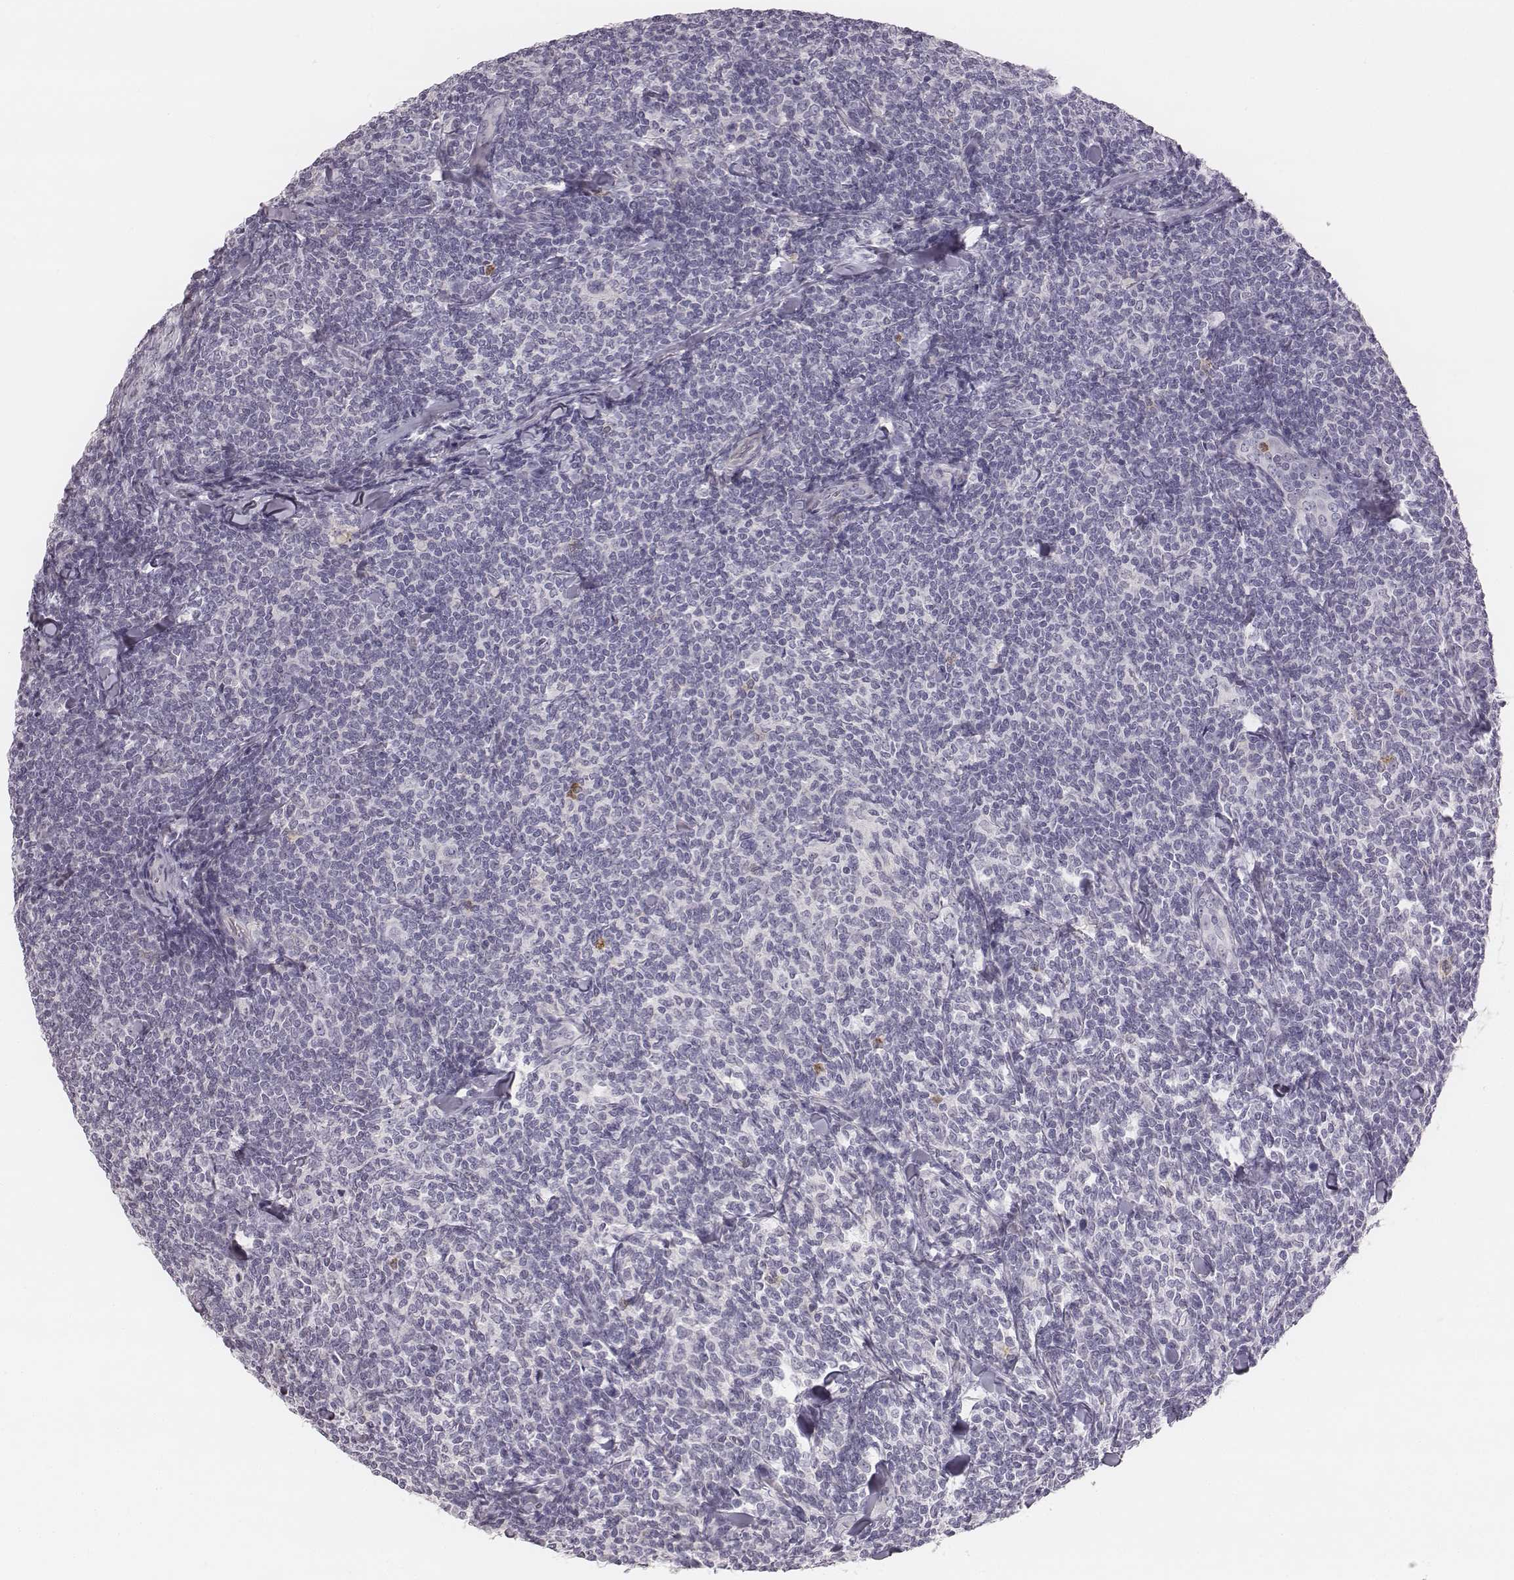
{"staining": {"intensity": "negative", "quantity": "none", "location": "none"}, "tissue": "lymphoma", "cell_type": "Tumor cells", "image_type": "cancer", "snomed": [{"axis": "morphology", "description": "Malignant lymphoma, non-Hodgkin's type, Low grade"}, {"axis": "topography", "description": "Lymph node"}], "caption": "This is an IHC histopathology image of human low-grade malignant lymphoma, non-Hodgkin's type. There is no expression in tumor cells.", "gene": "KCNJ12", "patient": {"sex": "female", "age": 56}}